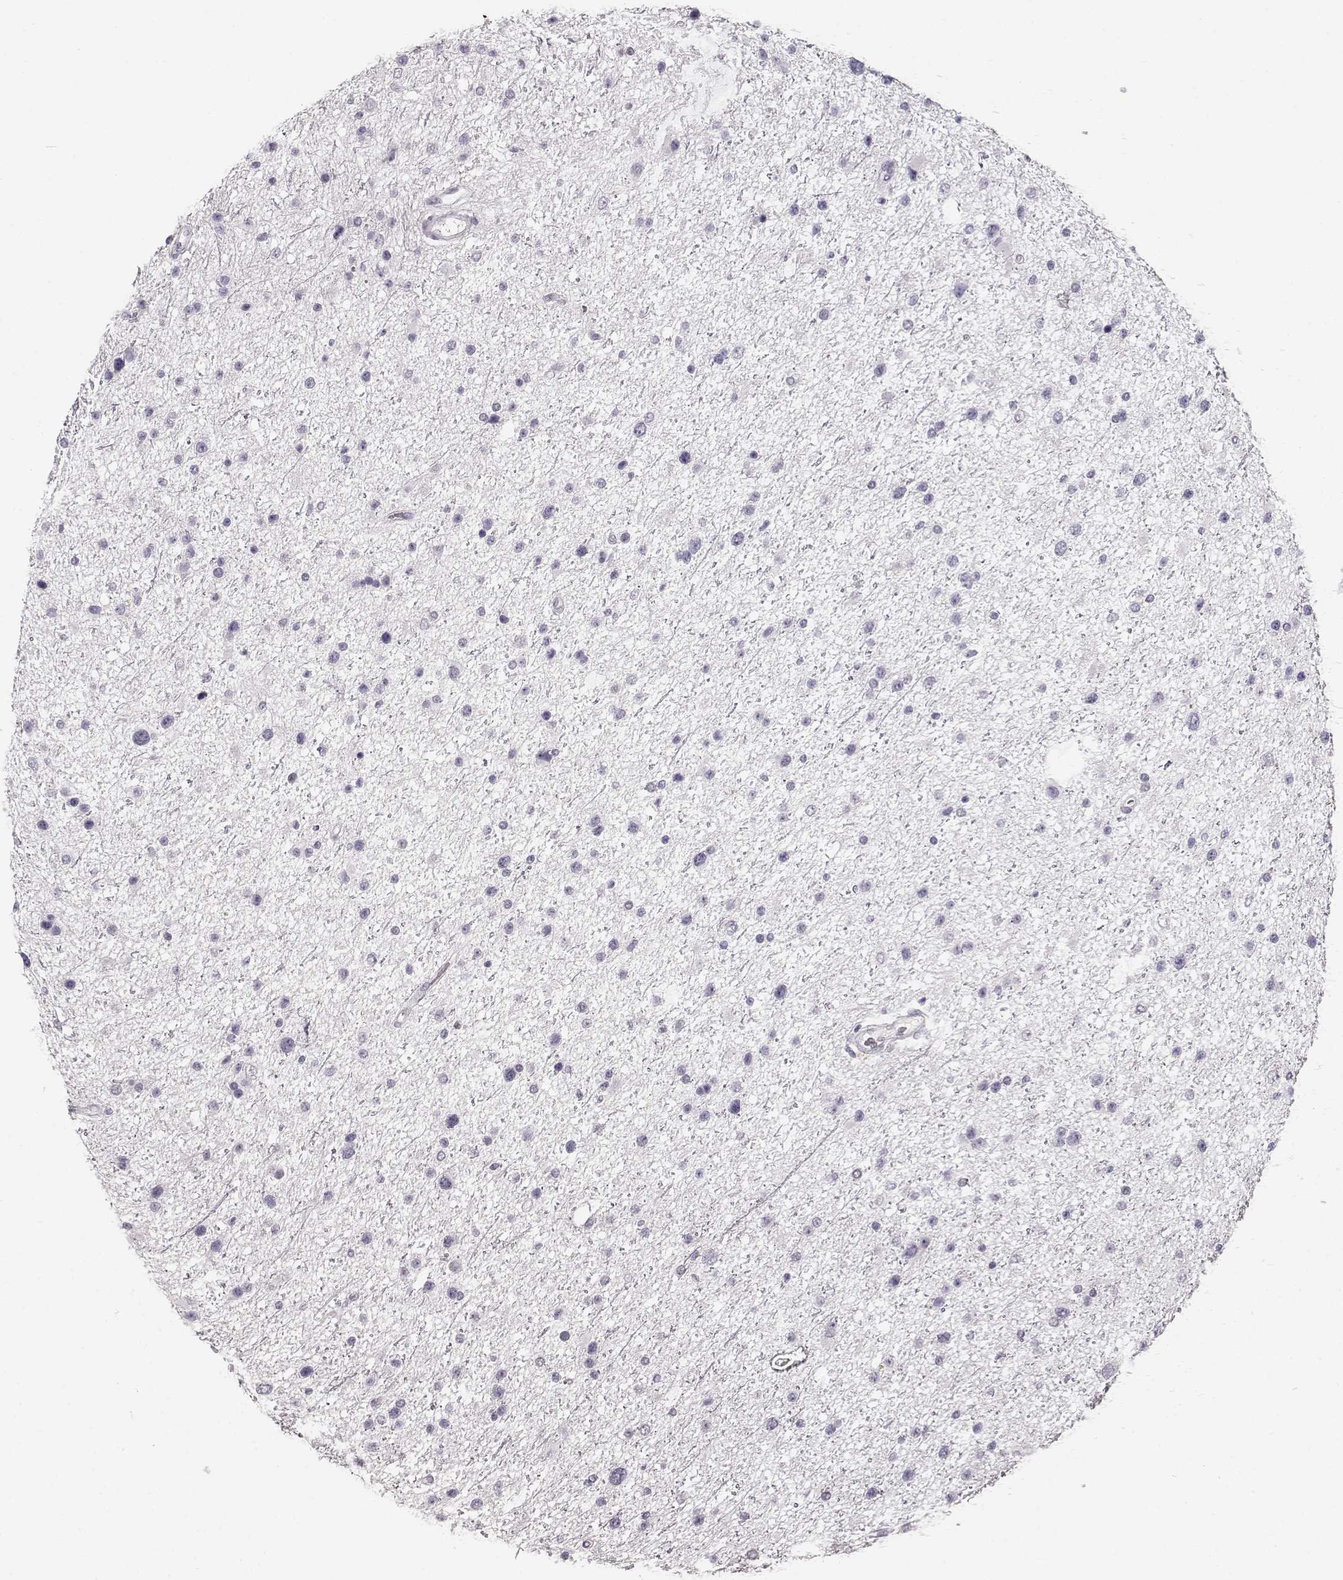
{"staining": {"intensity": "negative", "quantity": "none", "location": "none"}, "tissue": "glioma", "cell_type": "Tumor cells", "image_type": "cancer", "snomed": [{"axis": "morphology", "description": "Glioma, malignant, Low grade"}, {"axis": "topography", "description": "Brain"}], "caption": "Tumor cells are negative for protein expression in human glioma.", "gene": "POU1F1", "patient": {"sex": "female", "age": 32}}